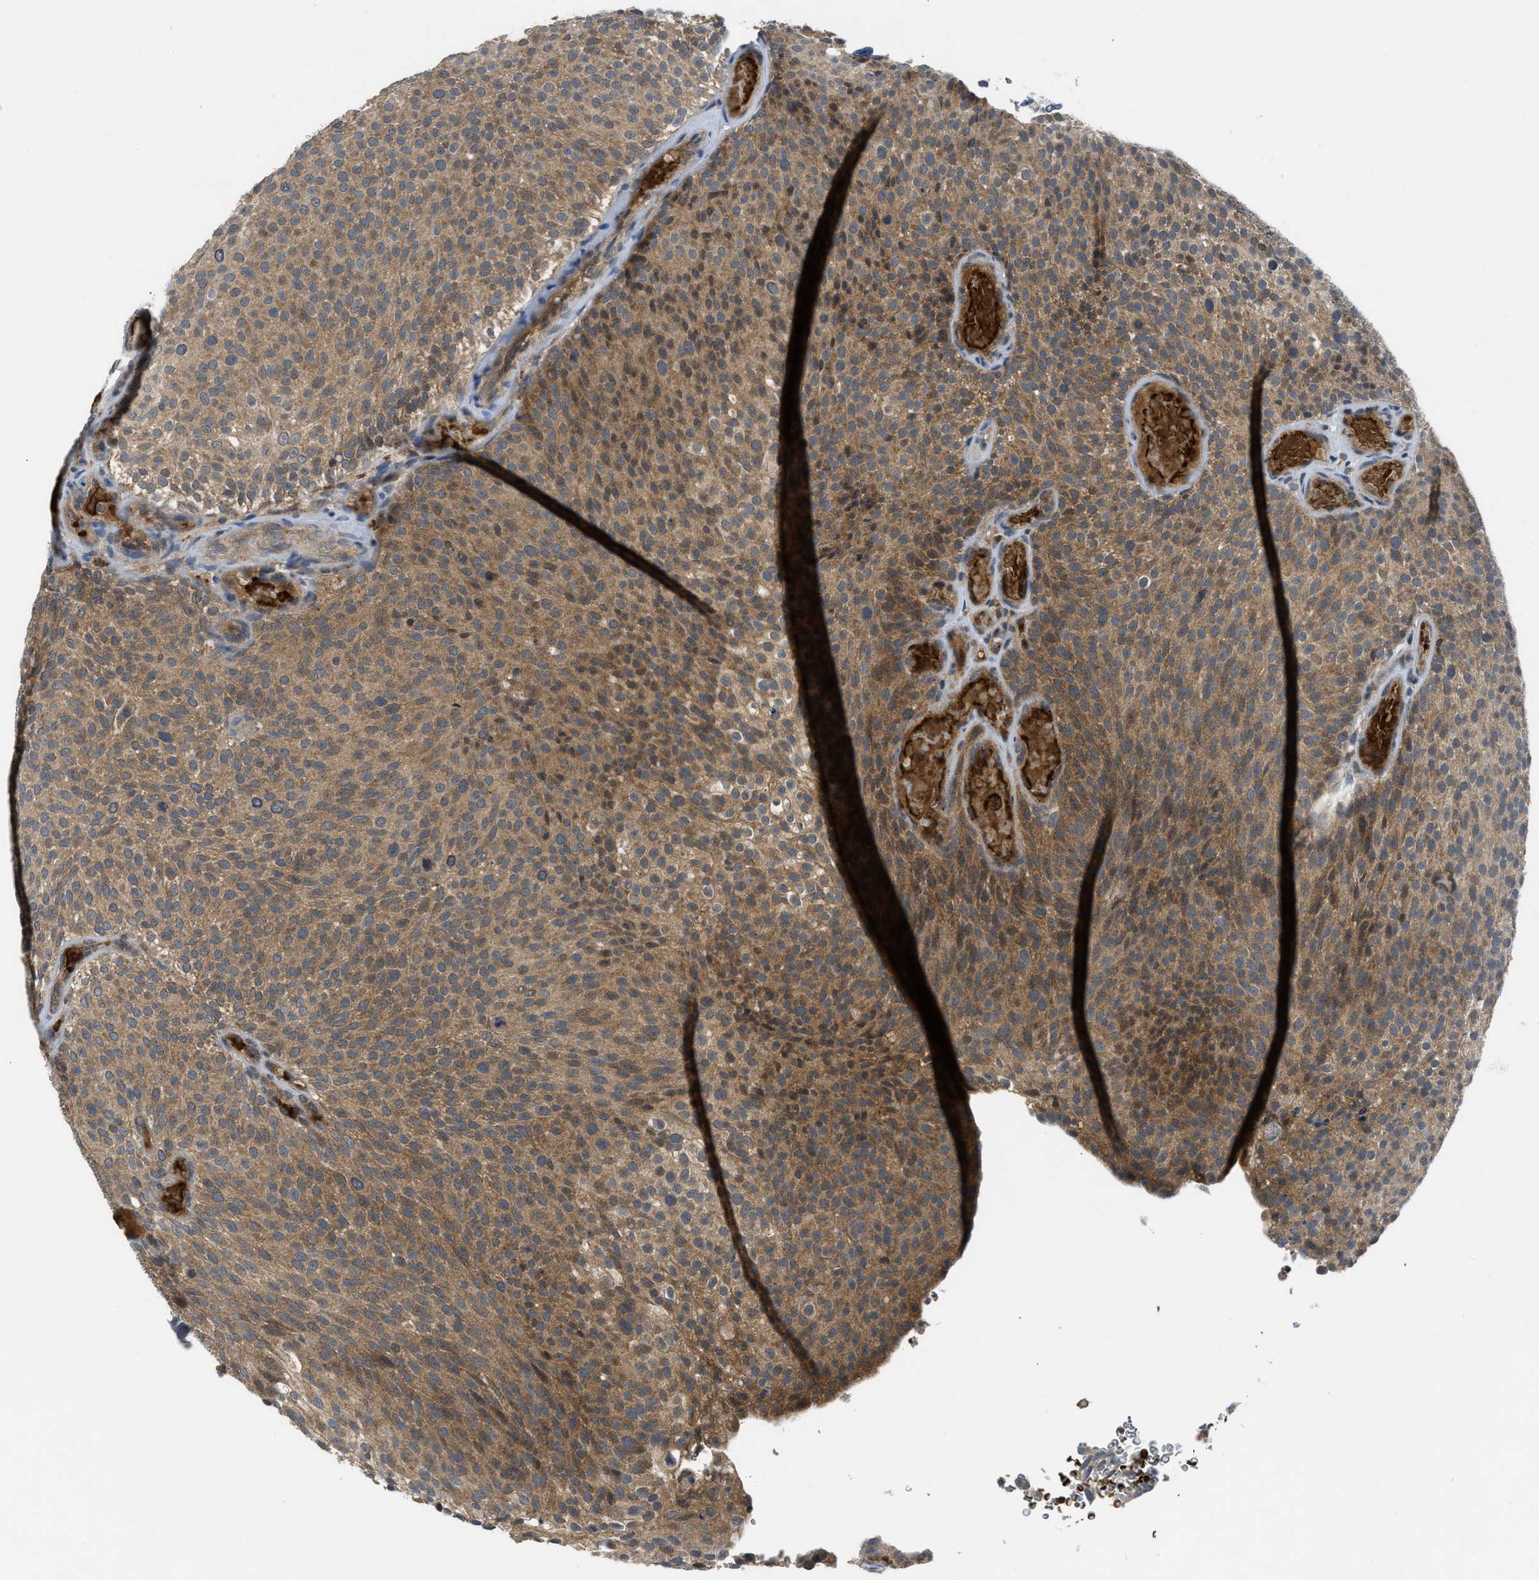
{"staining": {"intensity": "moderate", "quantity": ">75%", "location": "cytoplasmic/membranous"}, "tissue": "urothelial cancer", "cell_type": "Tumor cells", "image_type": "cancer", "snomed": [{"axis": "morphology", "description": "Urothelial carcinoma, Low grade"}, {"axis": "topography", "description": "Urinary bladder"}], "caption": "A medium amount of moderate cytoplasmic/membranous staining is identified in approximately >75% of tumor cells in urothelial cancer tissue.", "gene": "PDE7A", "patient": {"sex": "male", "age": 78}}